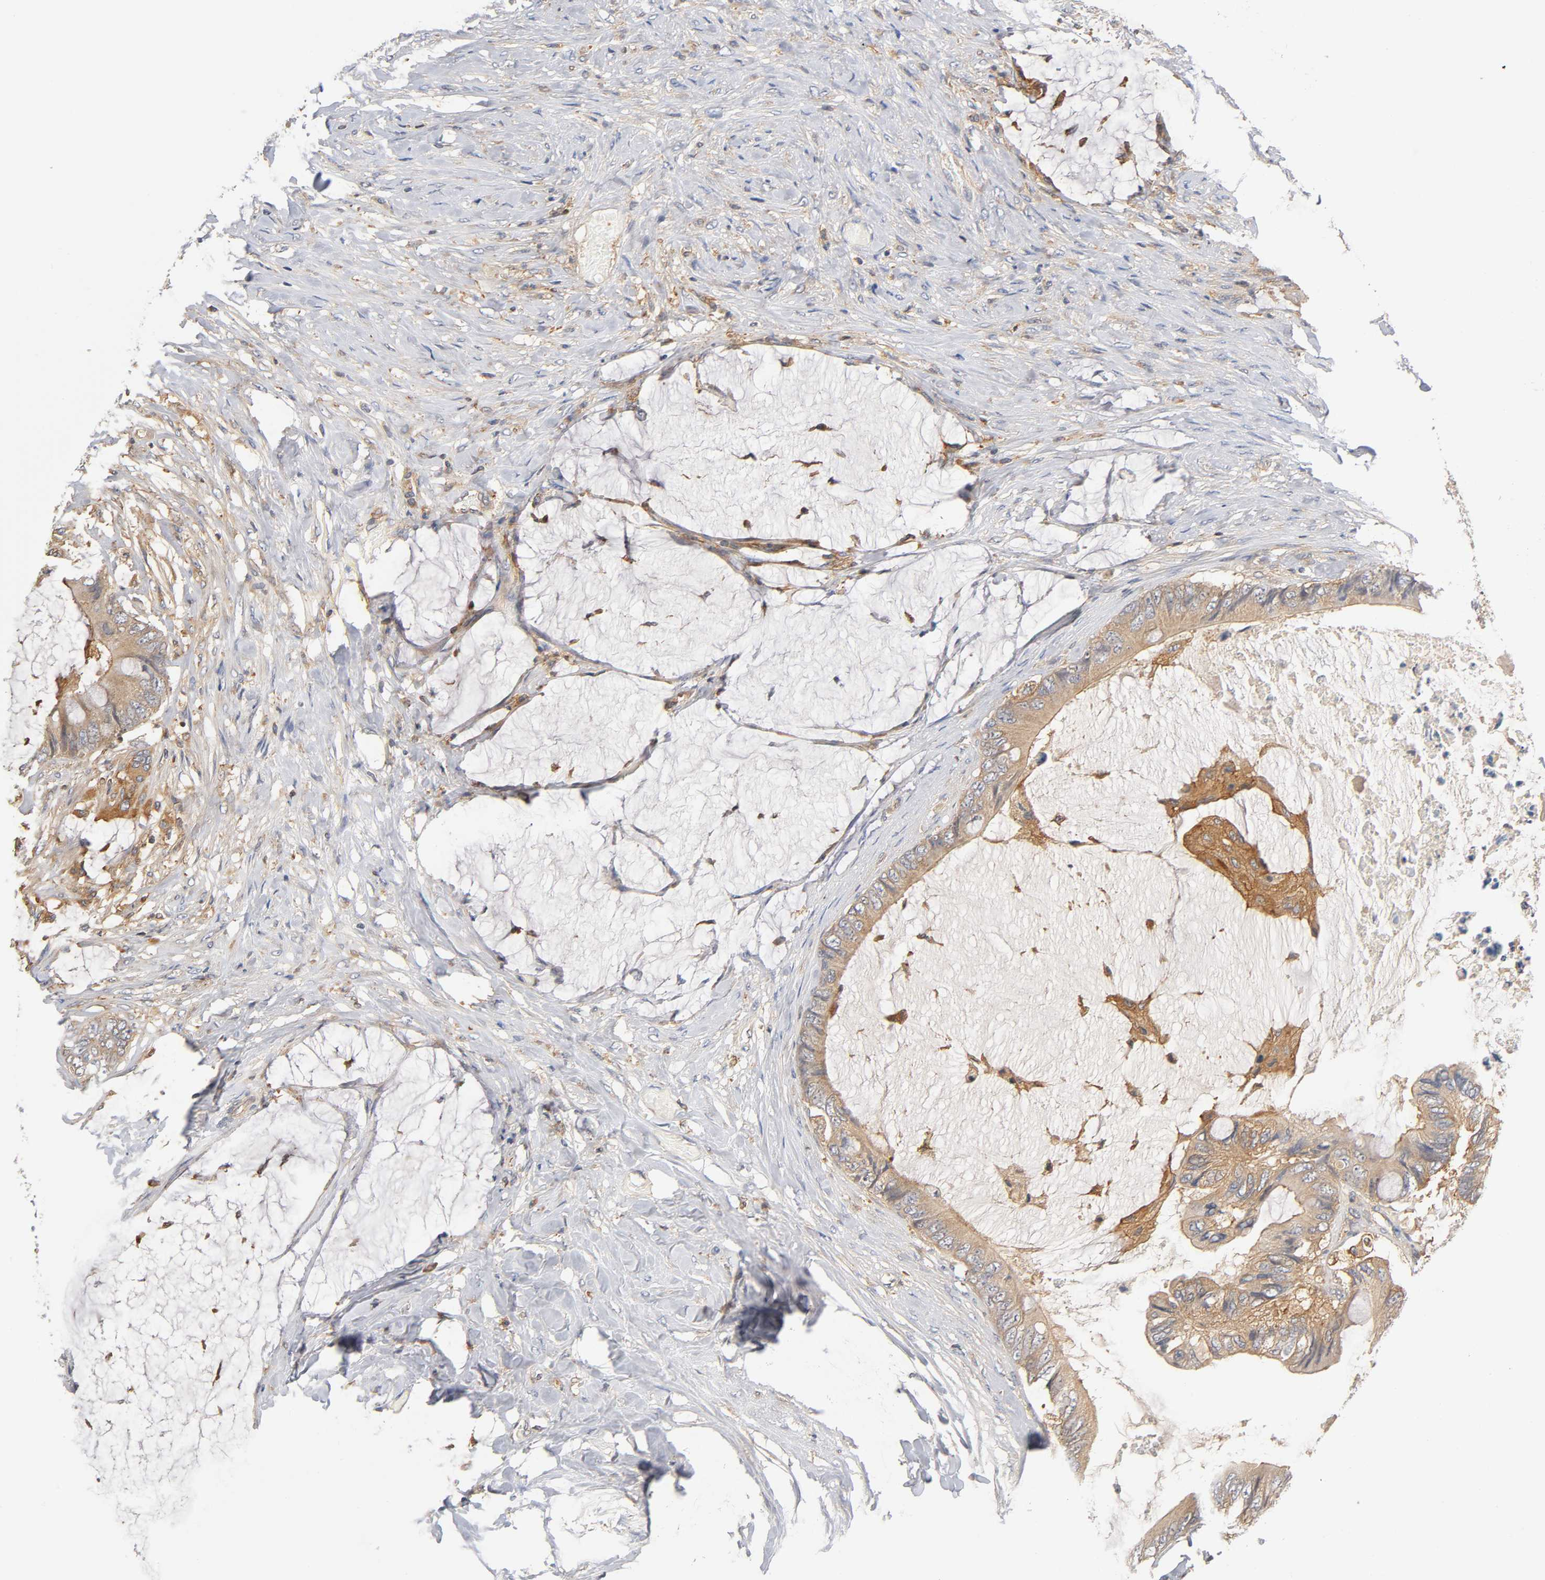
{"staining": {"intensity": "moderate", "quantity": ">75%", "location": "cytoplasmic/membranous"}, "tissue": "colorectal cancer", "cell_type": "Tumor cells", "image_type": "cancer", "snomed": [{"axis": "morphology", "description": "Normal tissue, NOS"}, {"axis": "morphology", "description": "Adenocarcinoma, NOS"}, {"axis": "topography", "description": "Rectum"}, {"axis": "topography", "description": "Peripheral nerve tissue"}], "caption": "Colorectal adenocarcinoma was stained to show a protein in brown. There is medium levels of moderate cytoplasmic/membranous expression in approximately >75% of tumor cells. The staining is performed using DAB brown chromogen to label protein expression. The nuclei are counter-stained blue using hematoxylin.", "gene": "ACTR2", "patient": {"sex": "female", "age": 77}}